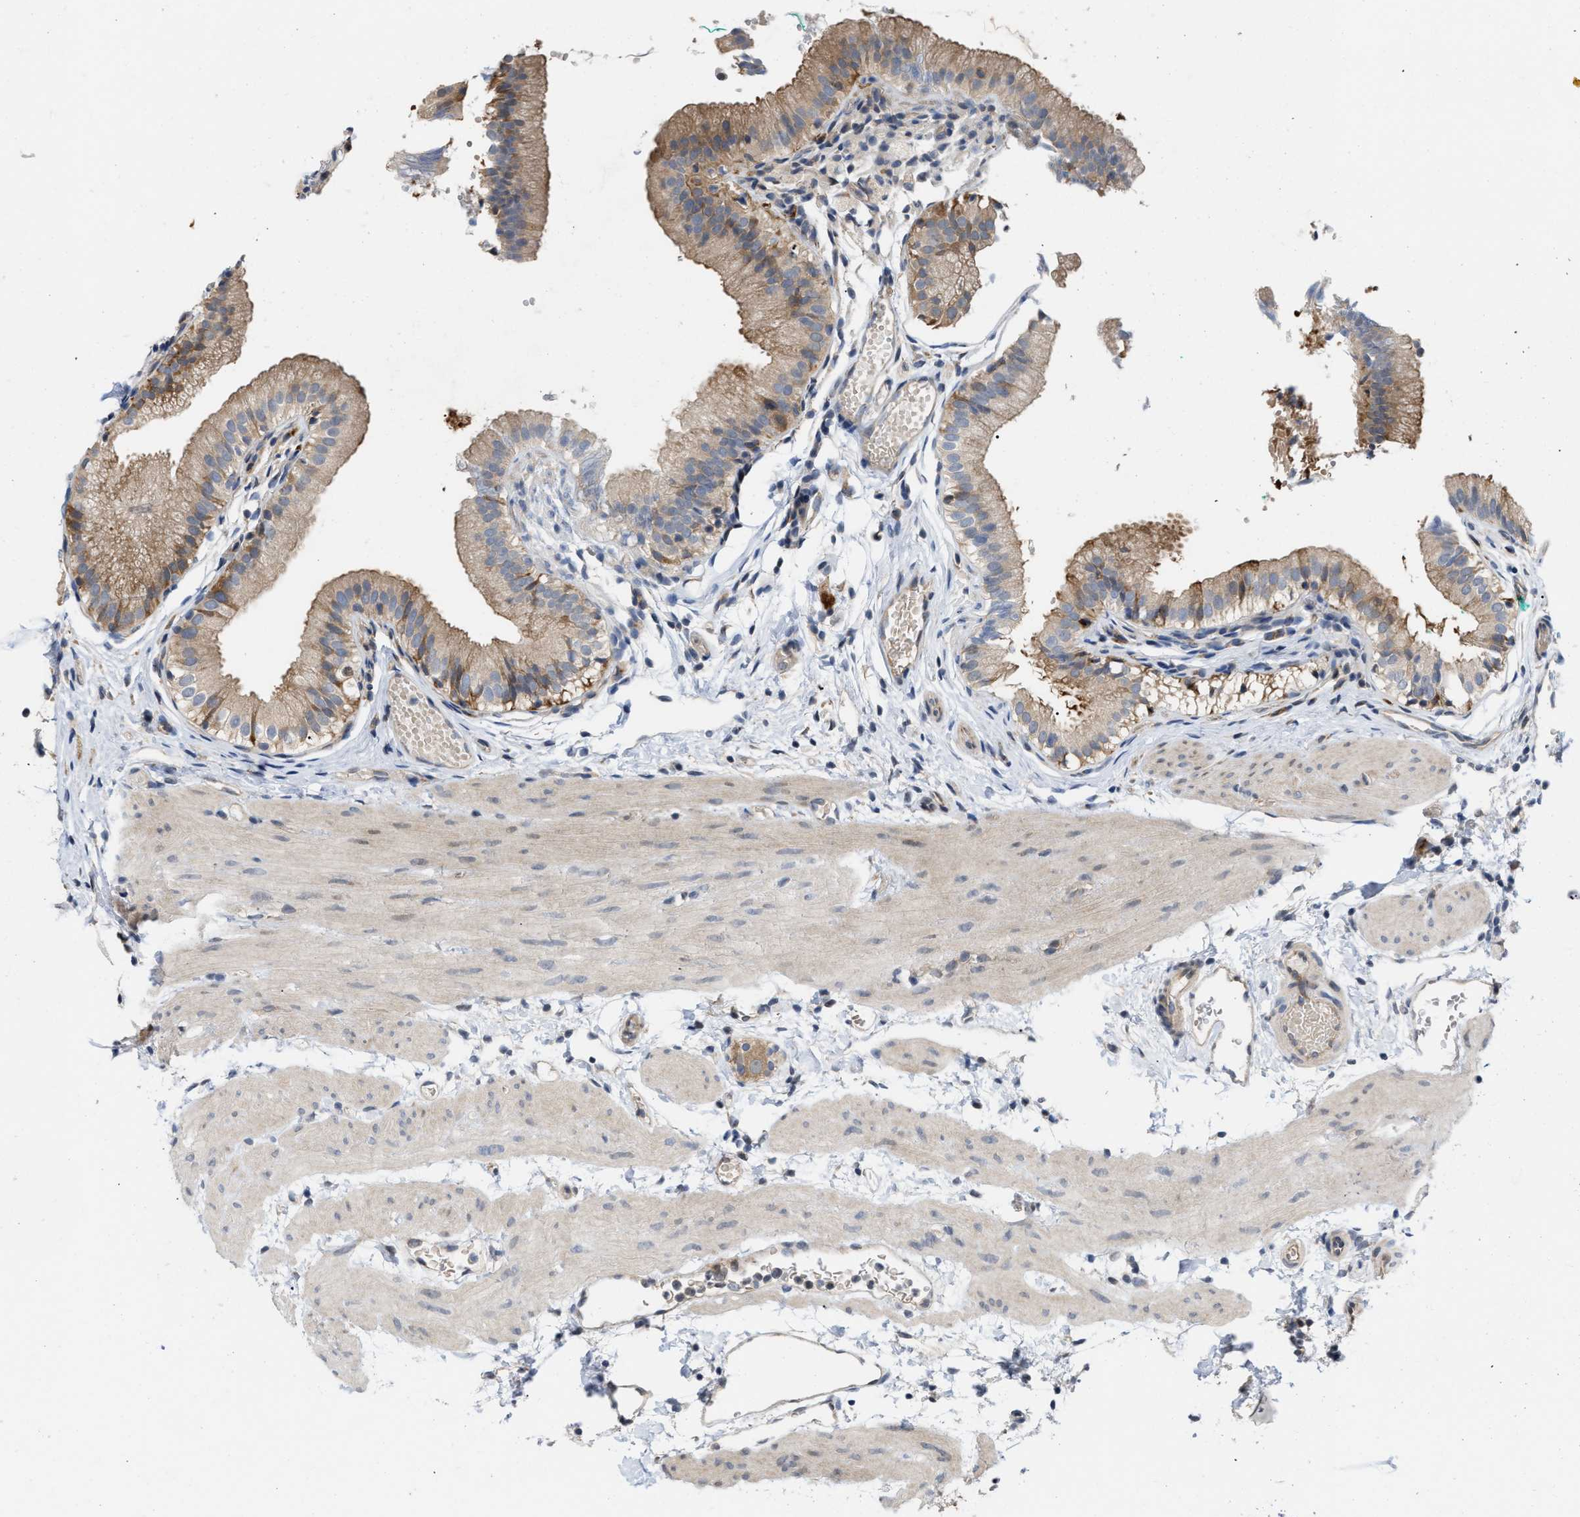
{"staining": {"intensity": "moderate", "quantity": ">75%", "location": "cytoplasmic/membranous"}, "tissue": "gallbladder", "cell_type": "Glandular cells", "image_type": "normal", "snomed": [{"axis": "morphology", "description": "Normal tissue, NOS"}, {"axis": "topography", "description": "Gallbladder"}], "caption": "Immunohistochemistry (IHC) (DAB (3,3'-diaminobenzidine)) staining of normal gallbladder demonstrates moderate cytoplasmic/membranous protein expression in about >75% of glandular cells.", "gene": "CSNK1A1", "patient": {"sex": "female", "age": 26}}